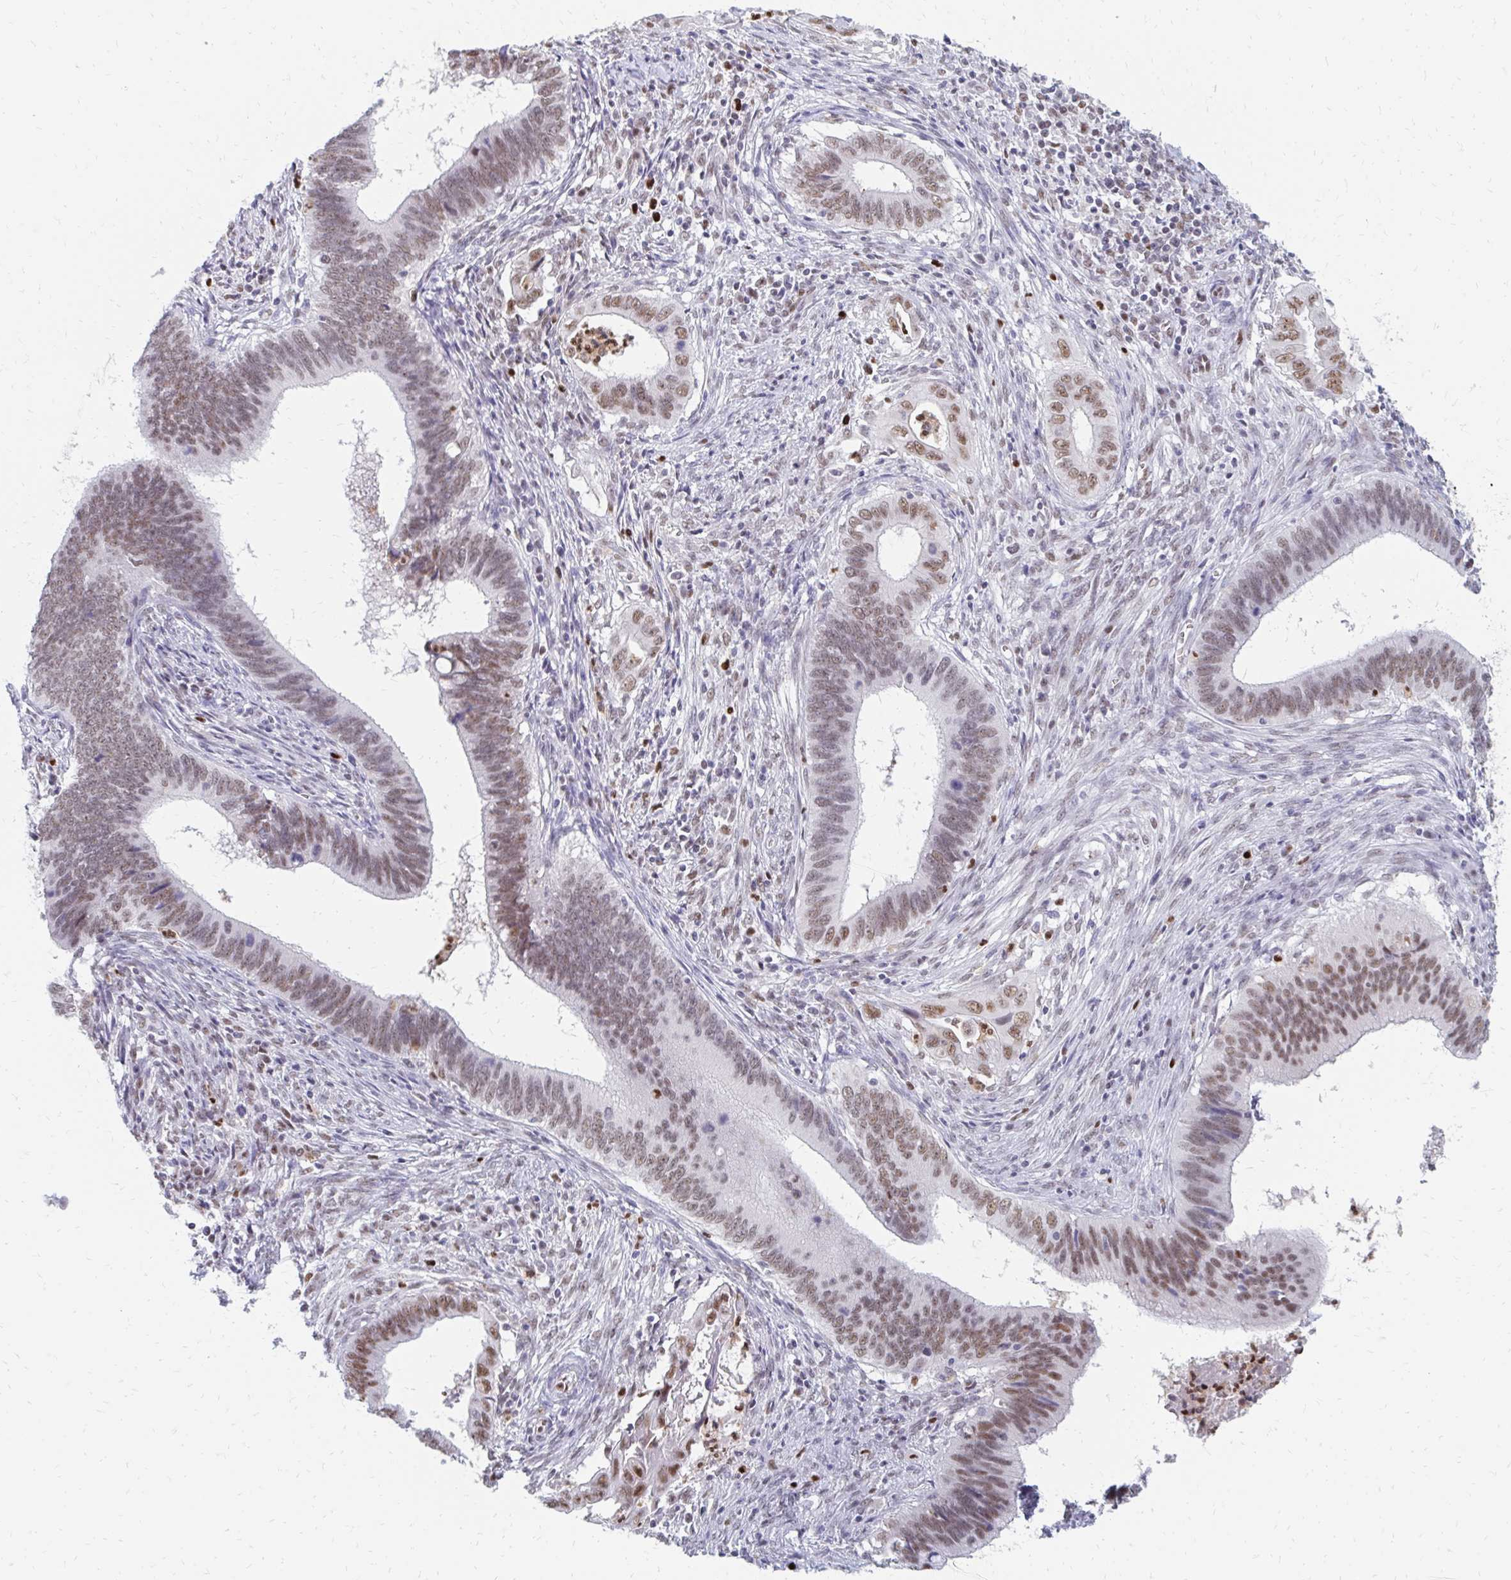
{"staining": {"intensity": "moderate", "quantity": ">75%", "location": "nuclear"}, "tissue": "cervical cancer", "cell_type": "Tumor cells", "image_type": "cancer", "snomed": [{"axis": "morphology", "description": "Adenocarcinoma, NOS"}, {"axis": "topography", "description": "Cervix"}], "caption": "A histopathology image of human cervical cancer (adenocarcinoma) stained for a protein demonstrates moderate nuclear brown staining in tumor cells.", "gene": "PLK3", "patient": {"sex": "female", "age": 42}}